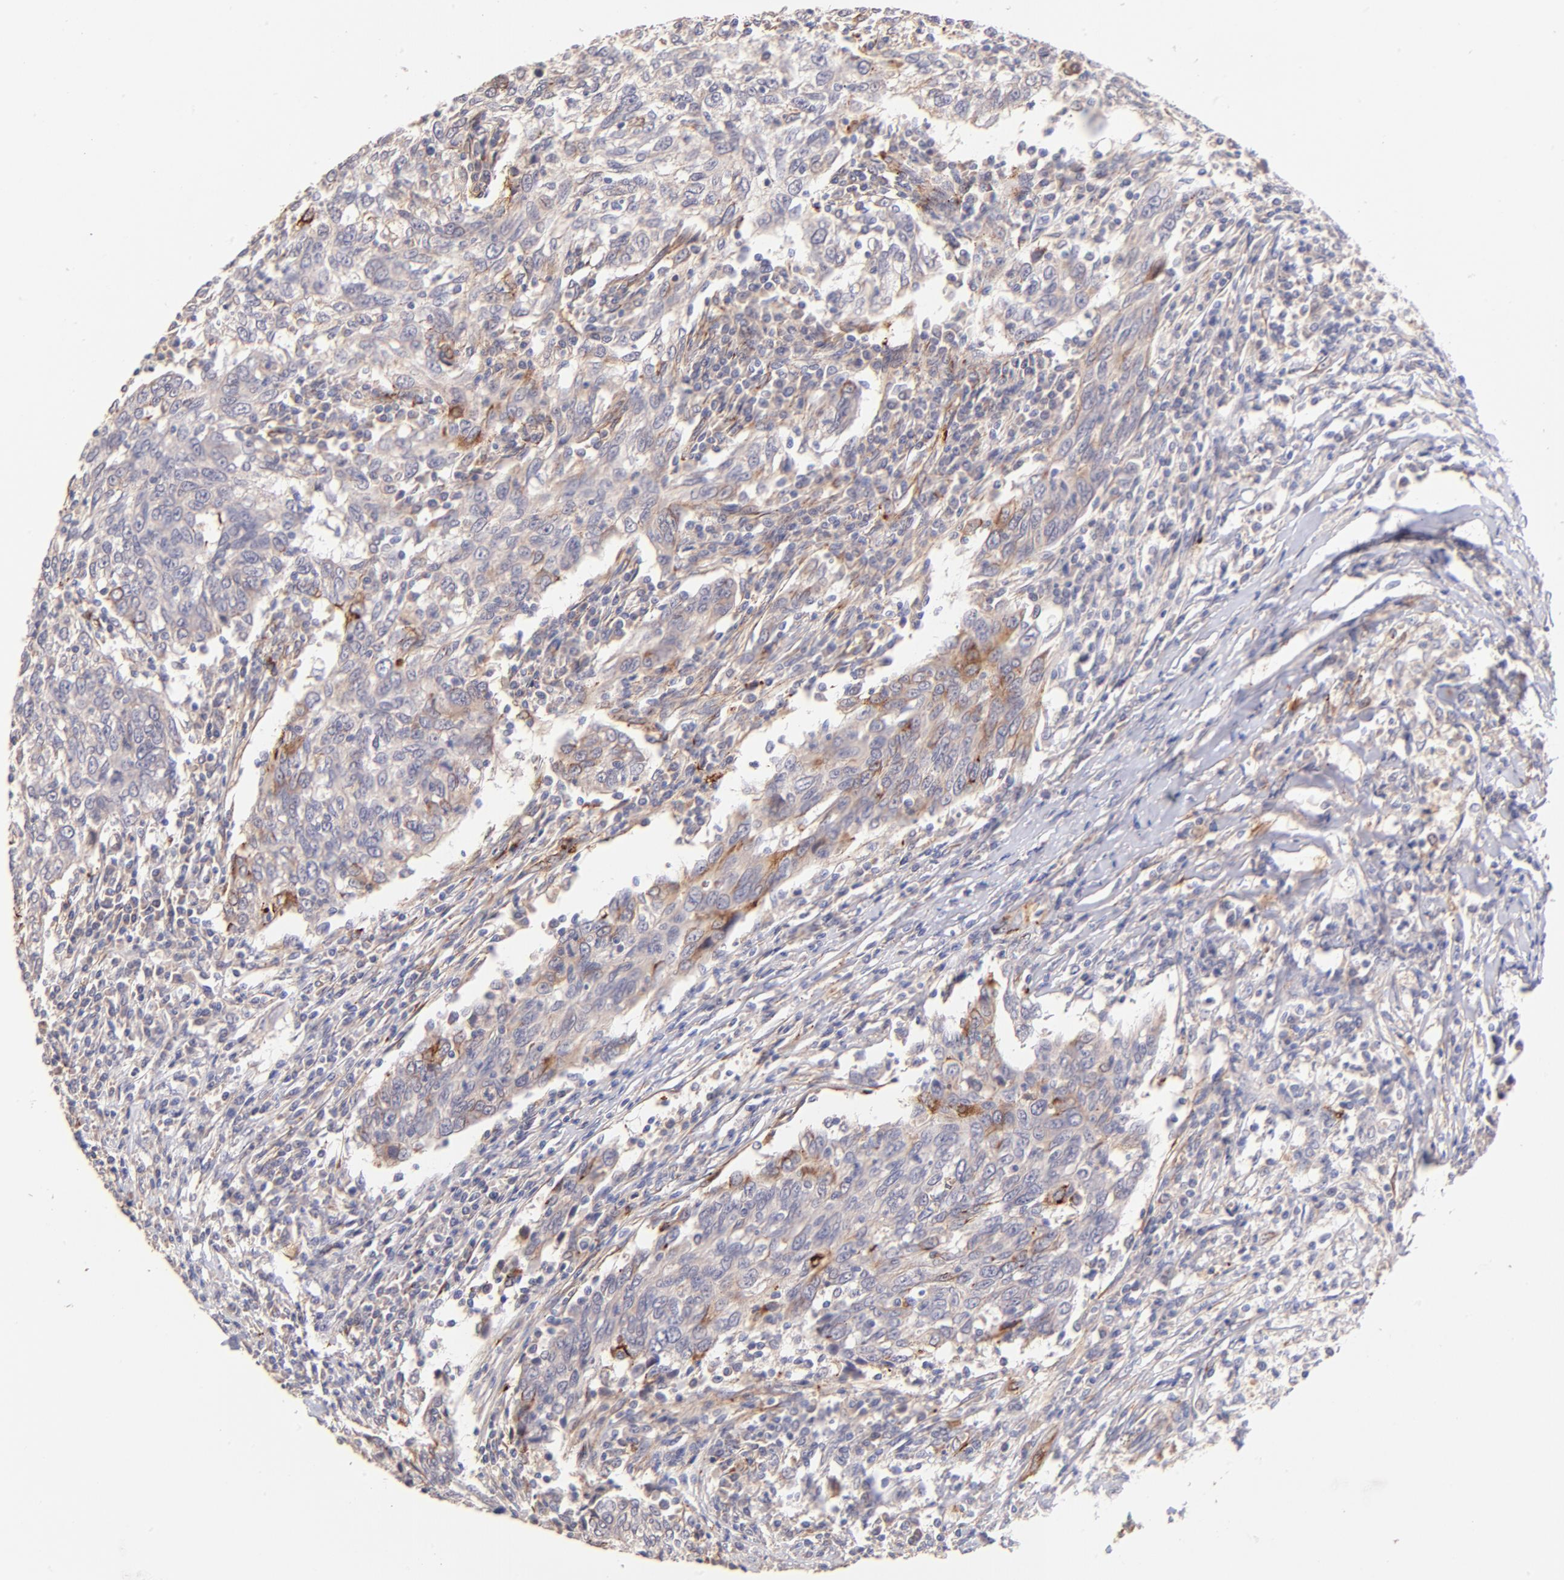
{"staining": {"intensity": "moderate", "quantity": "<25%", "location": "cytoplasmic/membranous"}, "tissue": "breast cancer", "cell_type": "Tumor cells", "image_type": "cancer", "snomed": [{"axis": "morphology", "description": "Duct carcinoma"}, {"axis": "topography", "description": "Breast"}], "caption": "Breast cancer (intraductal carcinoma) stained with a protein marker demonstrates moderate staining in tumor cells.", "gene": "SPARC", "patient": {"sex": "female", "age": 50}}